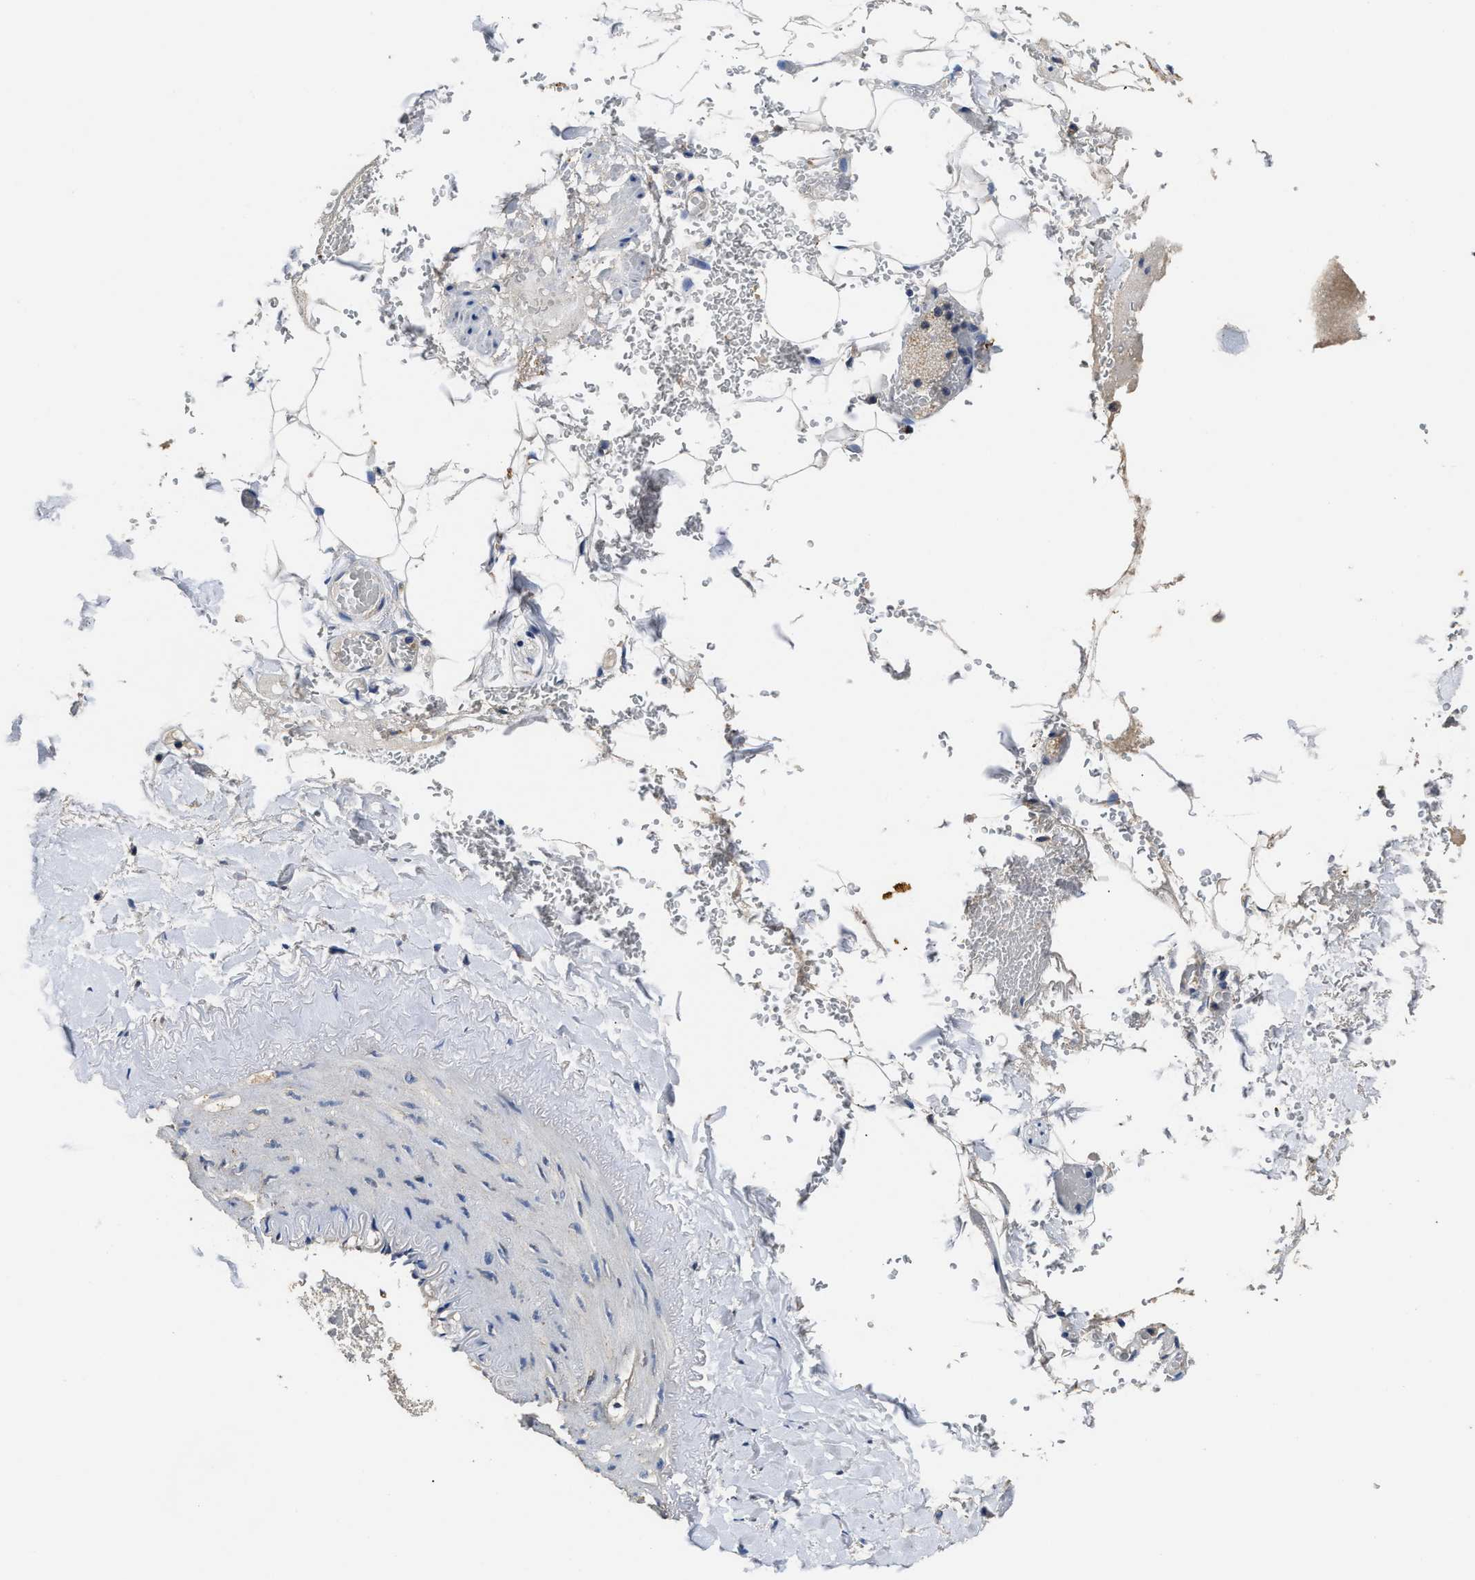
{"staining": {"intensity": "negative", "quantity": "none", "location": "none"}, "tissue": "adipose tissue", "cell_type": "Adipocytes", "image_type": "normal", "snomed": [{"axis": "morphology", "description": "Normal tissue, NOS"}, {"axis": "topography", "description": "Peripheral nerve tissue"}], "caption": "This micrograph is of unremarkable adipose tissue stained with IHC to label a protein in brown with the nuclei are counter-stained blue. There is no staining in adipocytes. (DAB immunohistochemistry (IHC), high magnification).", "gene": "CTNNA1", "patient": {"sex": "male", "age": 70}}